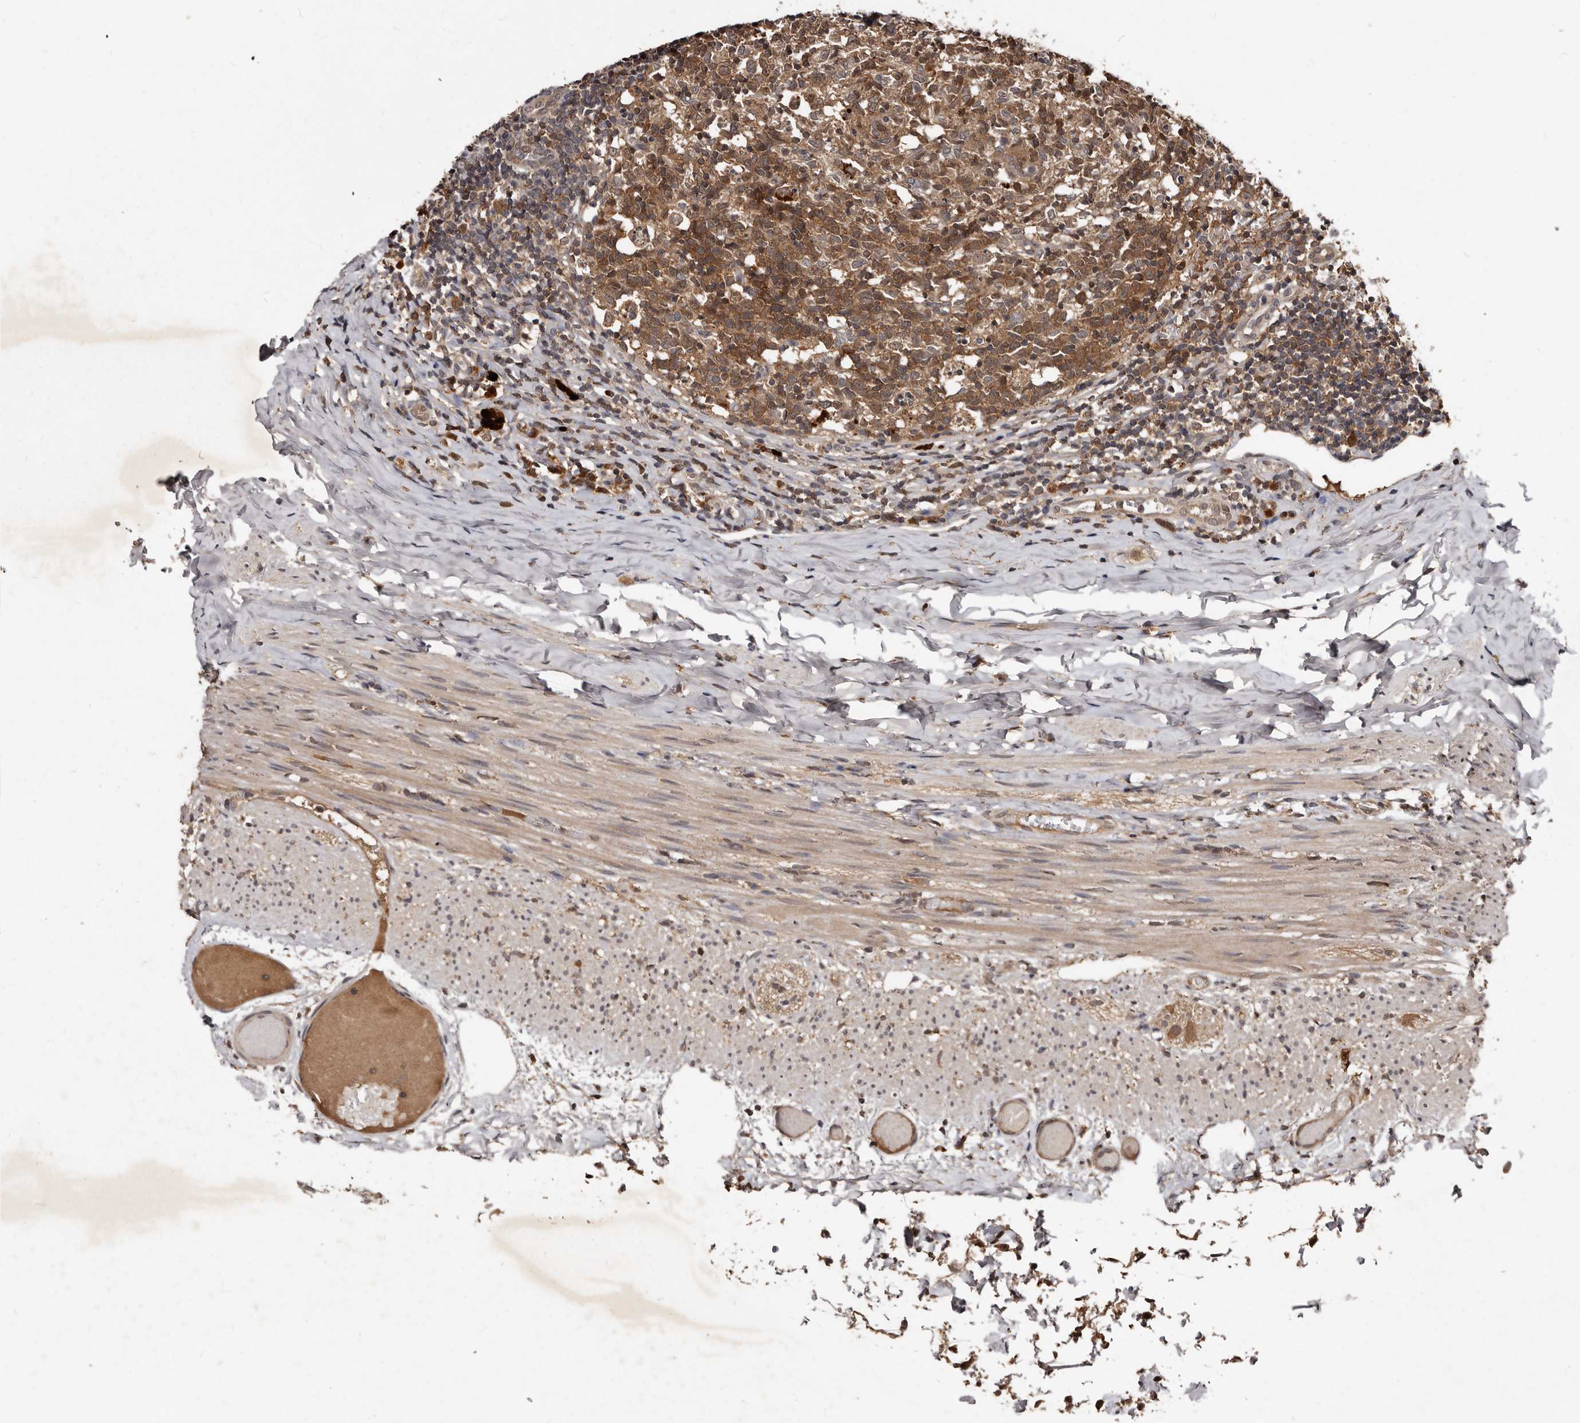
{"staining": {"intensity": "moderate", "quantity": ">75%", "location": "cytoplasmic/membranous"}, "tissue": "appendix", "cell_type": "Glandular cells", "image_type": "normal", "snomed": [{"axis": "morphology", "description": "Normal tissue, NOS"}, {"axis": "topography", "description": "Appendix"}], "caption": "Benign appendix demonstrates moderate cytoplasmic/membranous positivity in approximately >75% of glandular cells, visualized by immunohistochemistry. (DAB (3,3'-diaminobenzidine) IHC with brightfield microscopy, high magnification).", "gene": "PMVK", "patient": {"sex": "male", "age": 8}}